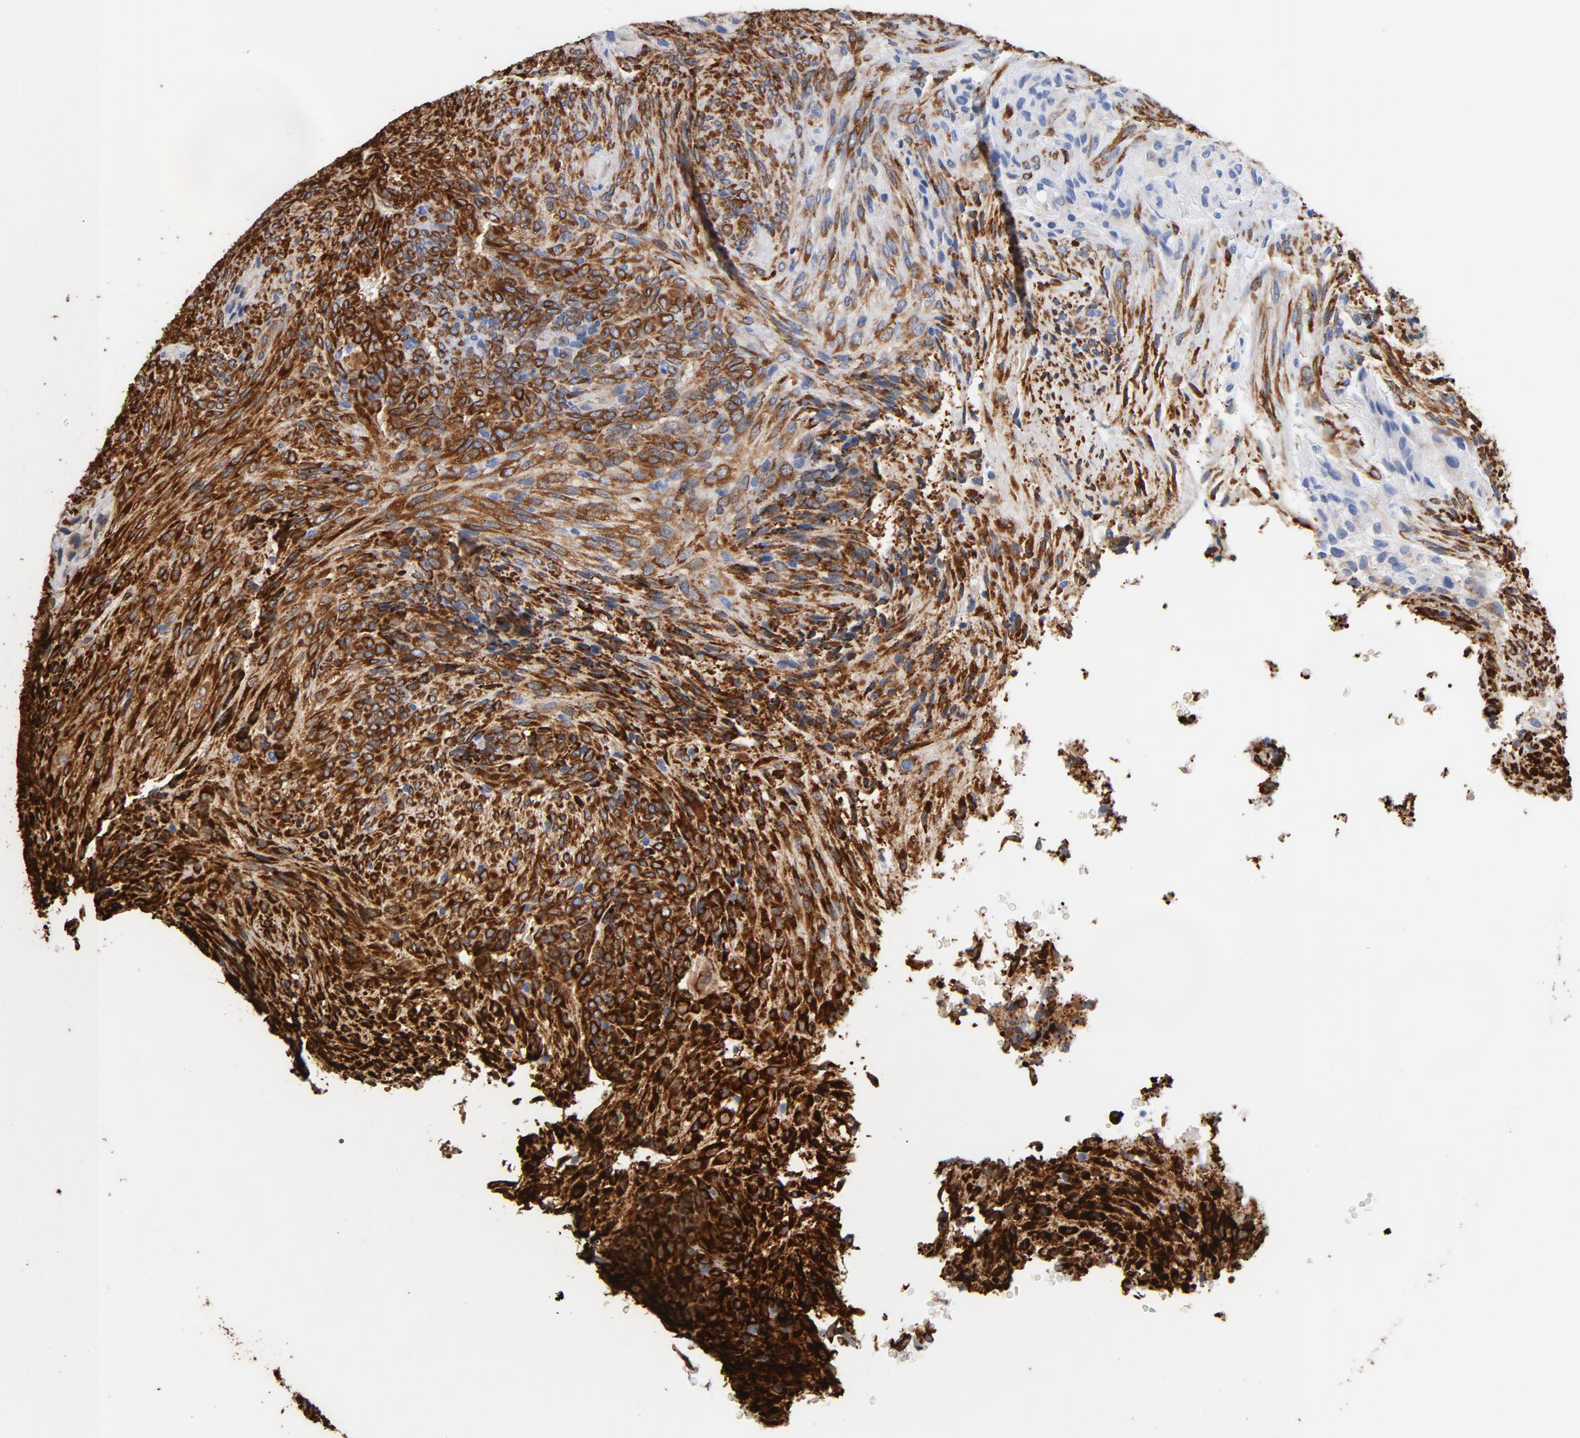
{"staining": {"intensity": "strong", "quantity": ">75%", "location": "cytoplasmic/membranous"}, "tissue": "glioma", "cell_type": "Tumor cells", "image_type": "cancer", "snomed": [{"axis": "morphology", "description": "Glioma, malignant, High grade"}, {"axis": "topography", "description": "Cerebral cortex"}], "caption": "DAB immunohistochemical staining of human malignant glioma (high-grade) demonstrates strong cytoplasmic/membranous protein expression in approximately >75% of tumor cells. The protein is shown in brown color, while the nuclei are stained blue.", "gene": "SERPINH1", "patient": {"sex": "female", "age": 55}}